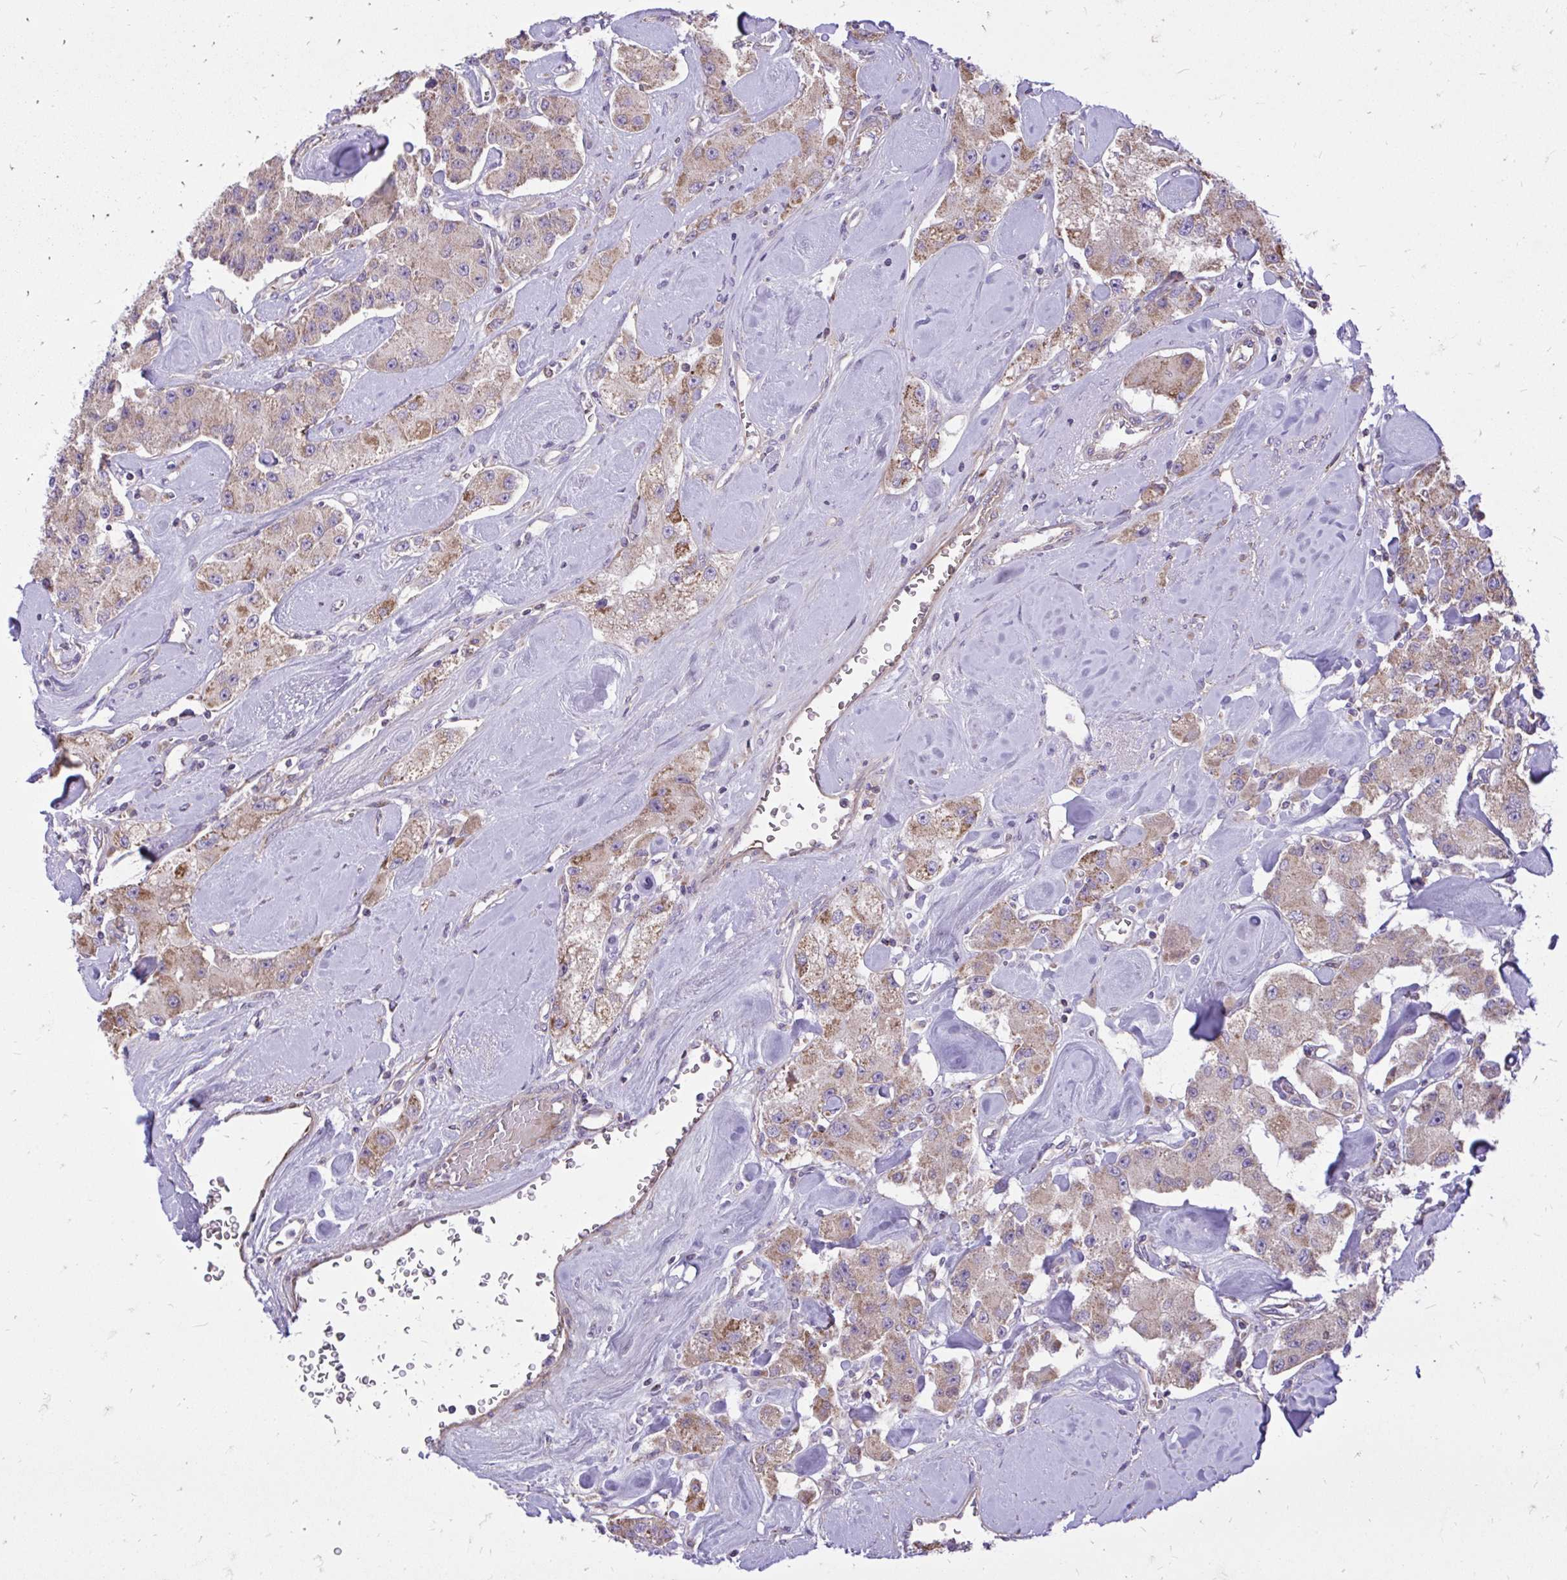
{"staining": {"intensity": "weak", "quantity": ">75%", "location": "cytoplasmic/membranous"}, "tissue": "carcinoid", "cell_type": "Tumor cells", "image_type": "cancer", "snomed": [{"axis": "morphology", "description": "Carcinoid, malignant, NOS"}, {"axis": "topography", "description": "Pancreas"}], "caption": "A histopathology image of human malignant carcinoid stained for a protein displays weak cytoplasmic/membranous brown staining in tumor cells.", "gene": "ATP13A2", "patient": {"sex": "male", "age": 41}}